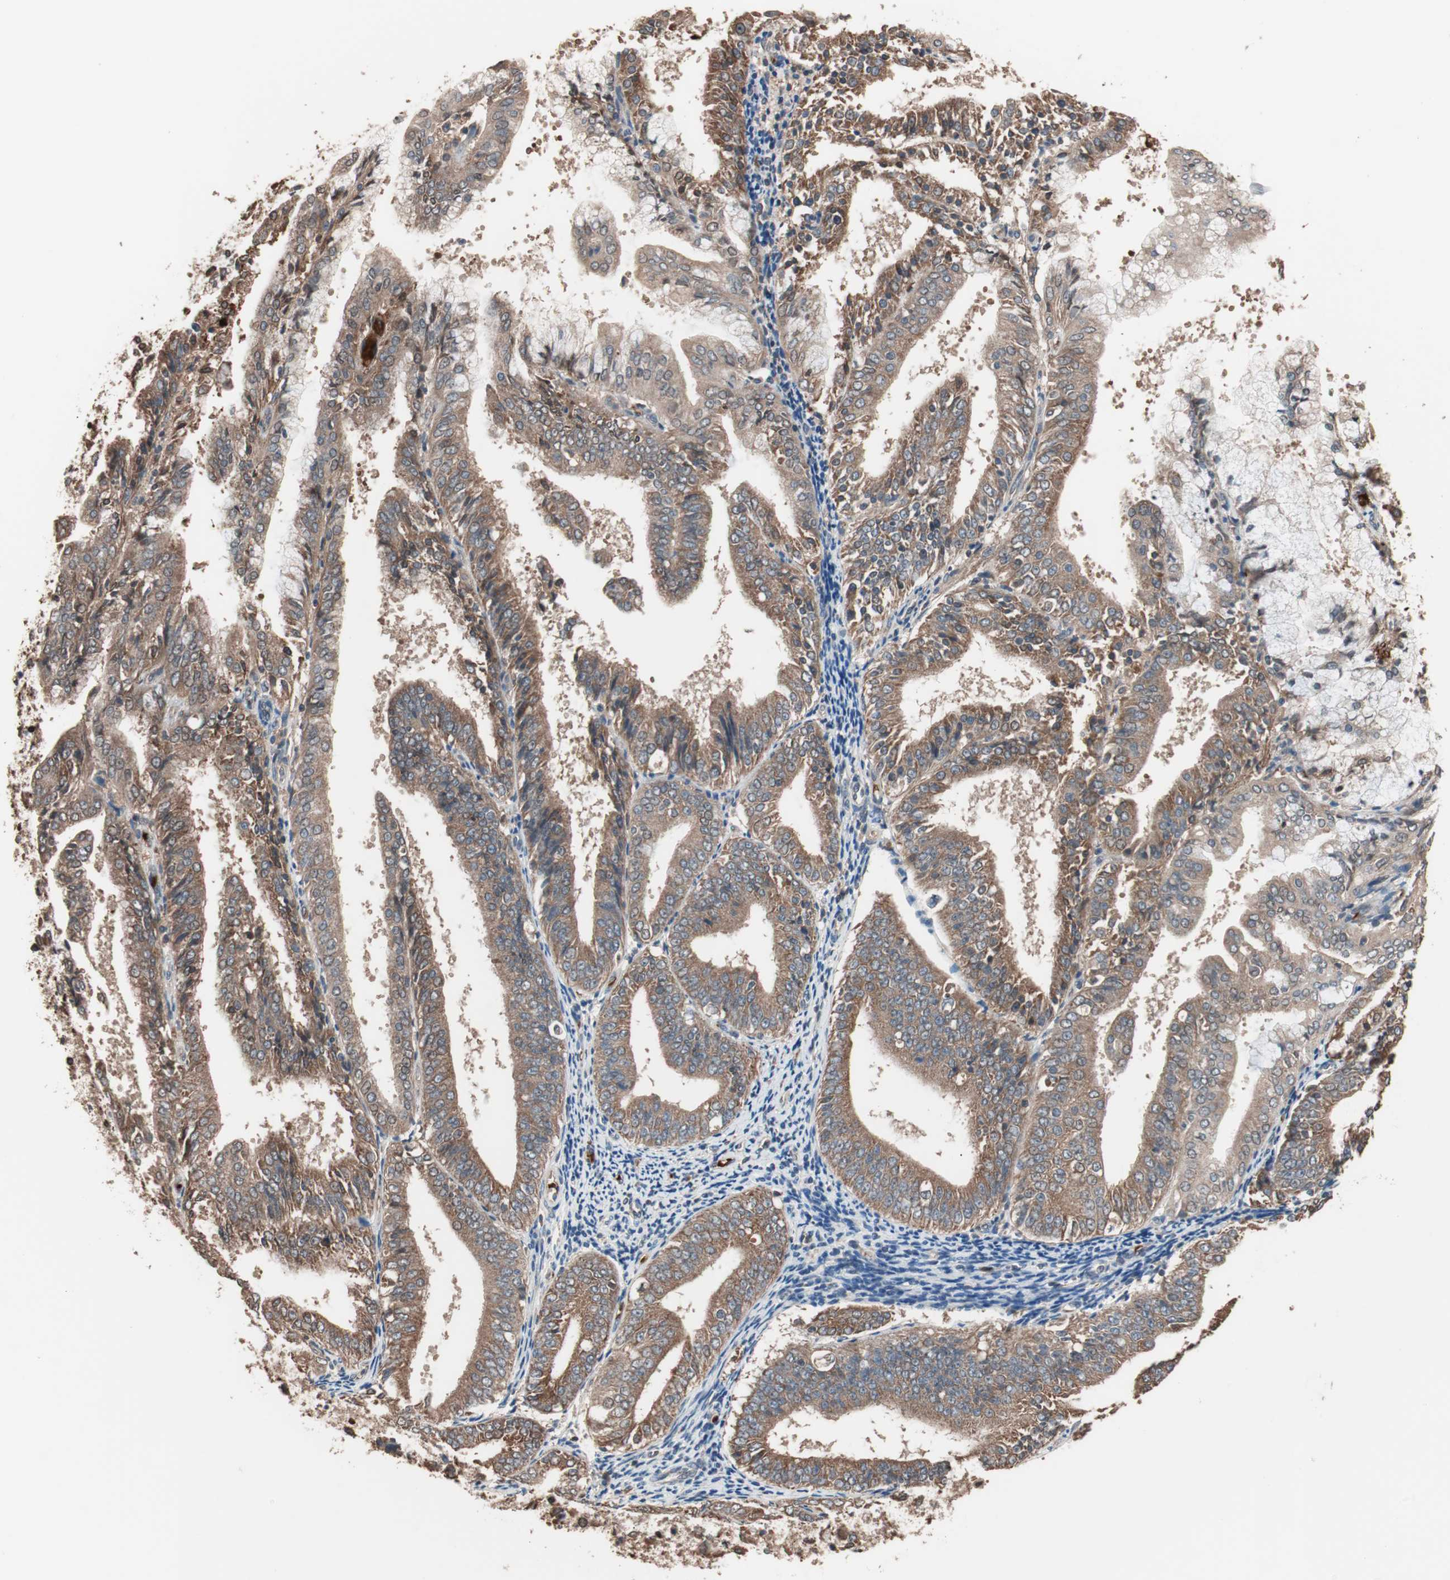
{"staining": {"intensity": "moderate", "quantity": ">75%", "location": "cytoplasmic/membranous"}, "tissue": "endometrial cancer", "cell_type": "Tumor cells", "image_type": "cancer", "snomed": [{"axis": "morphology", "description": "Adenocarcinoma, NOS"}, {"axis": "topography", "description": "Endometrium"}], "caption": "Immunohistochemical staining of human endometrial cancer (adenocarcinoma) shows moderate cytoplasmic/membranous protein positivity in approximately >75% of tumor cells.", "gene": "GLYCTK", "patient": {"sex": "female", "age": 63}}